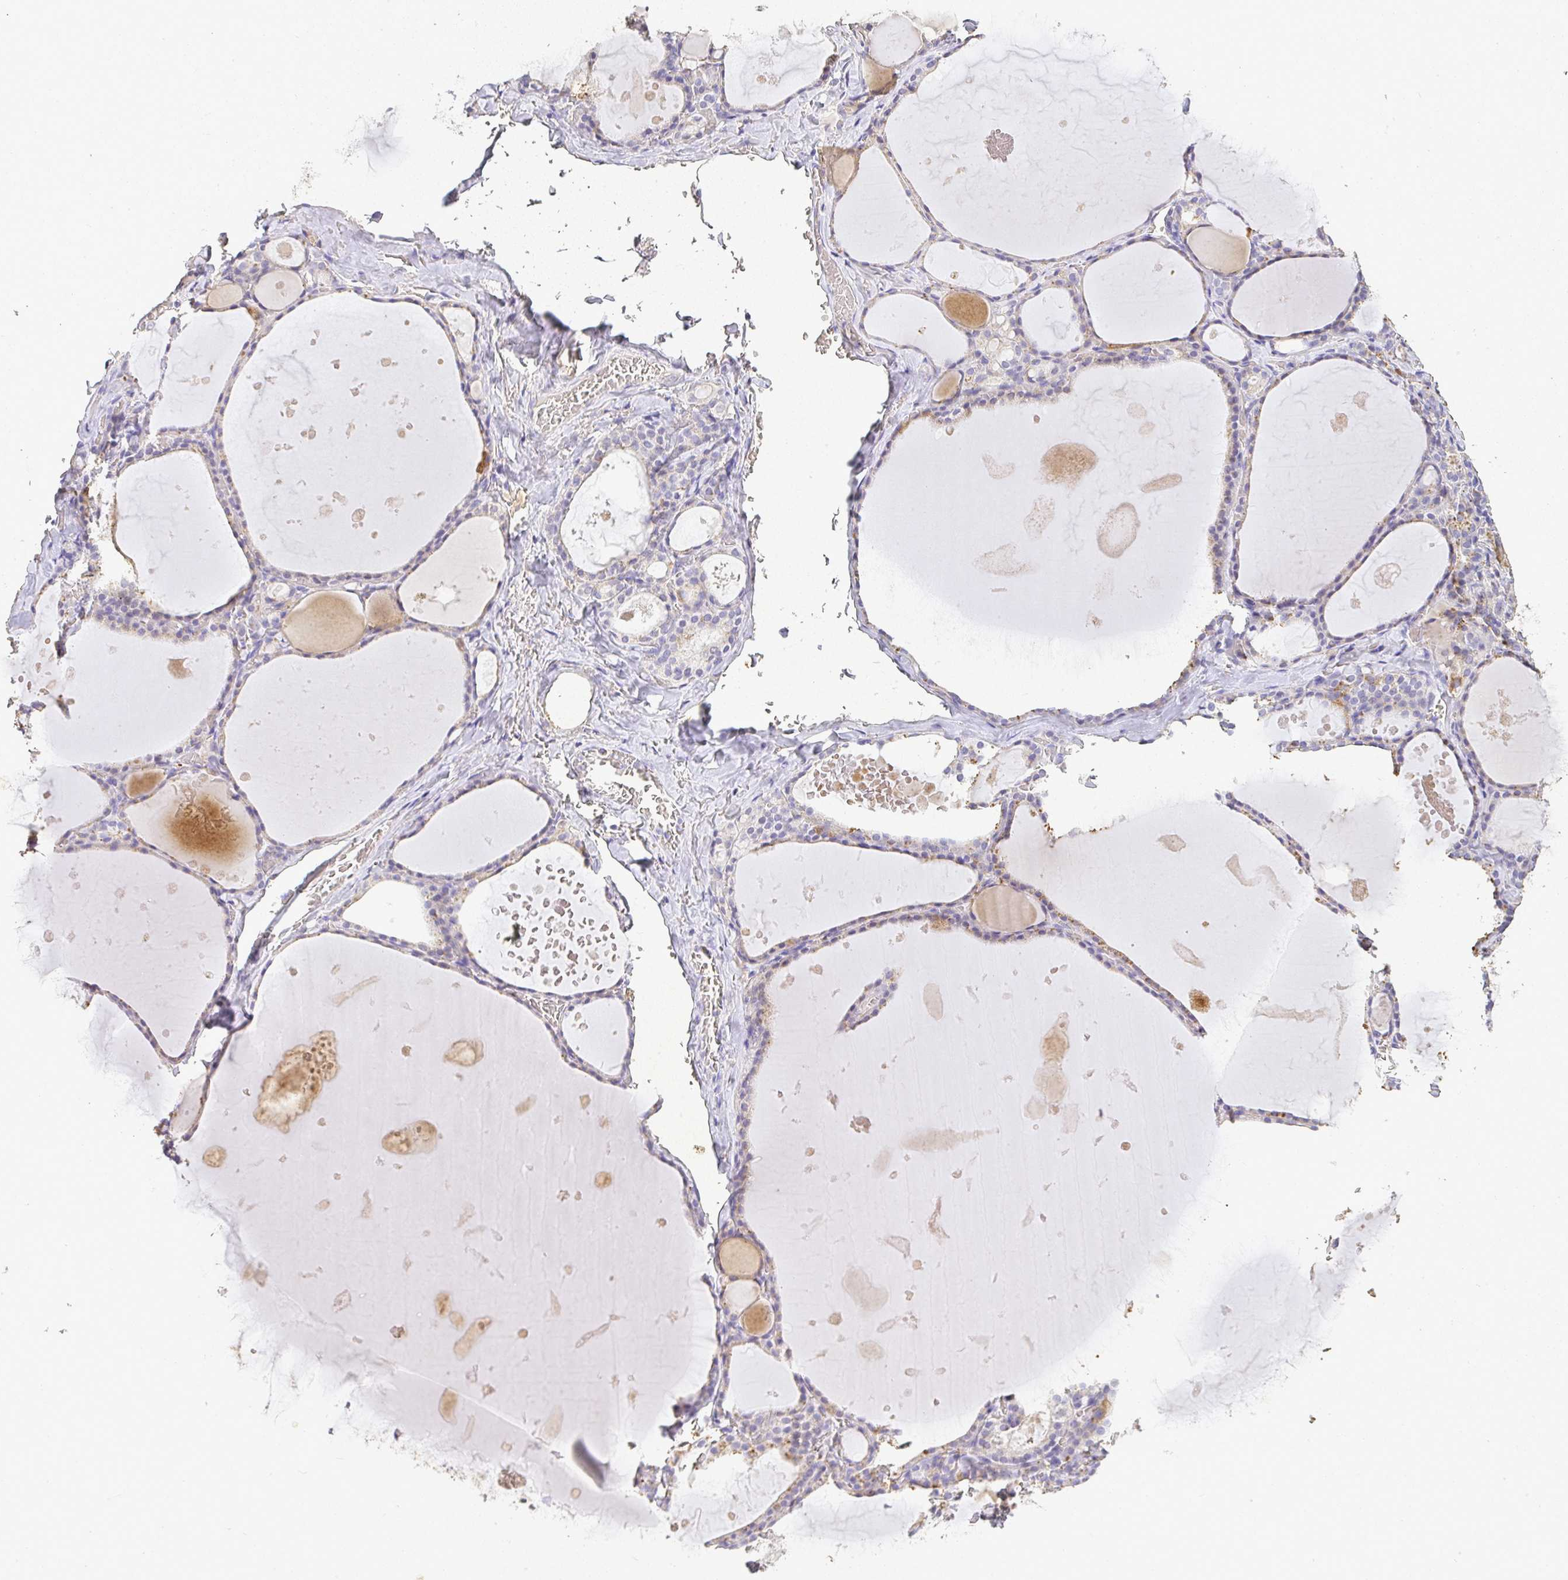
{"staining": {"intensity": "weak", "quantity": "<25%", "location": "cytoplasmic/membranous"}, "tissue": "thyroid gland", "cell_type": "Glandular cells", "image_type": "normal", "snomed": [{"axis": "morphology", "description": "Normal tissue, NOS"}, {"axis": "topography", "description": "Thyroid gland"}], "caption": "Immunohistochemical staining of benign human thyroid gland shows no significant staining in glandular cells. The staining is performed using DAB brown chromogen with nuclei counter-stained in using hematoxylin.", "gene": "RPS2", "patient": {"sex": "male", "age": 56}}